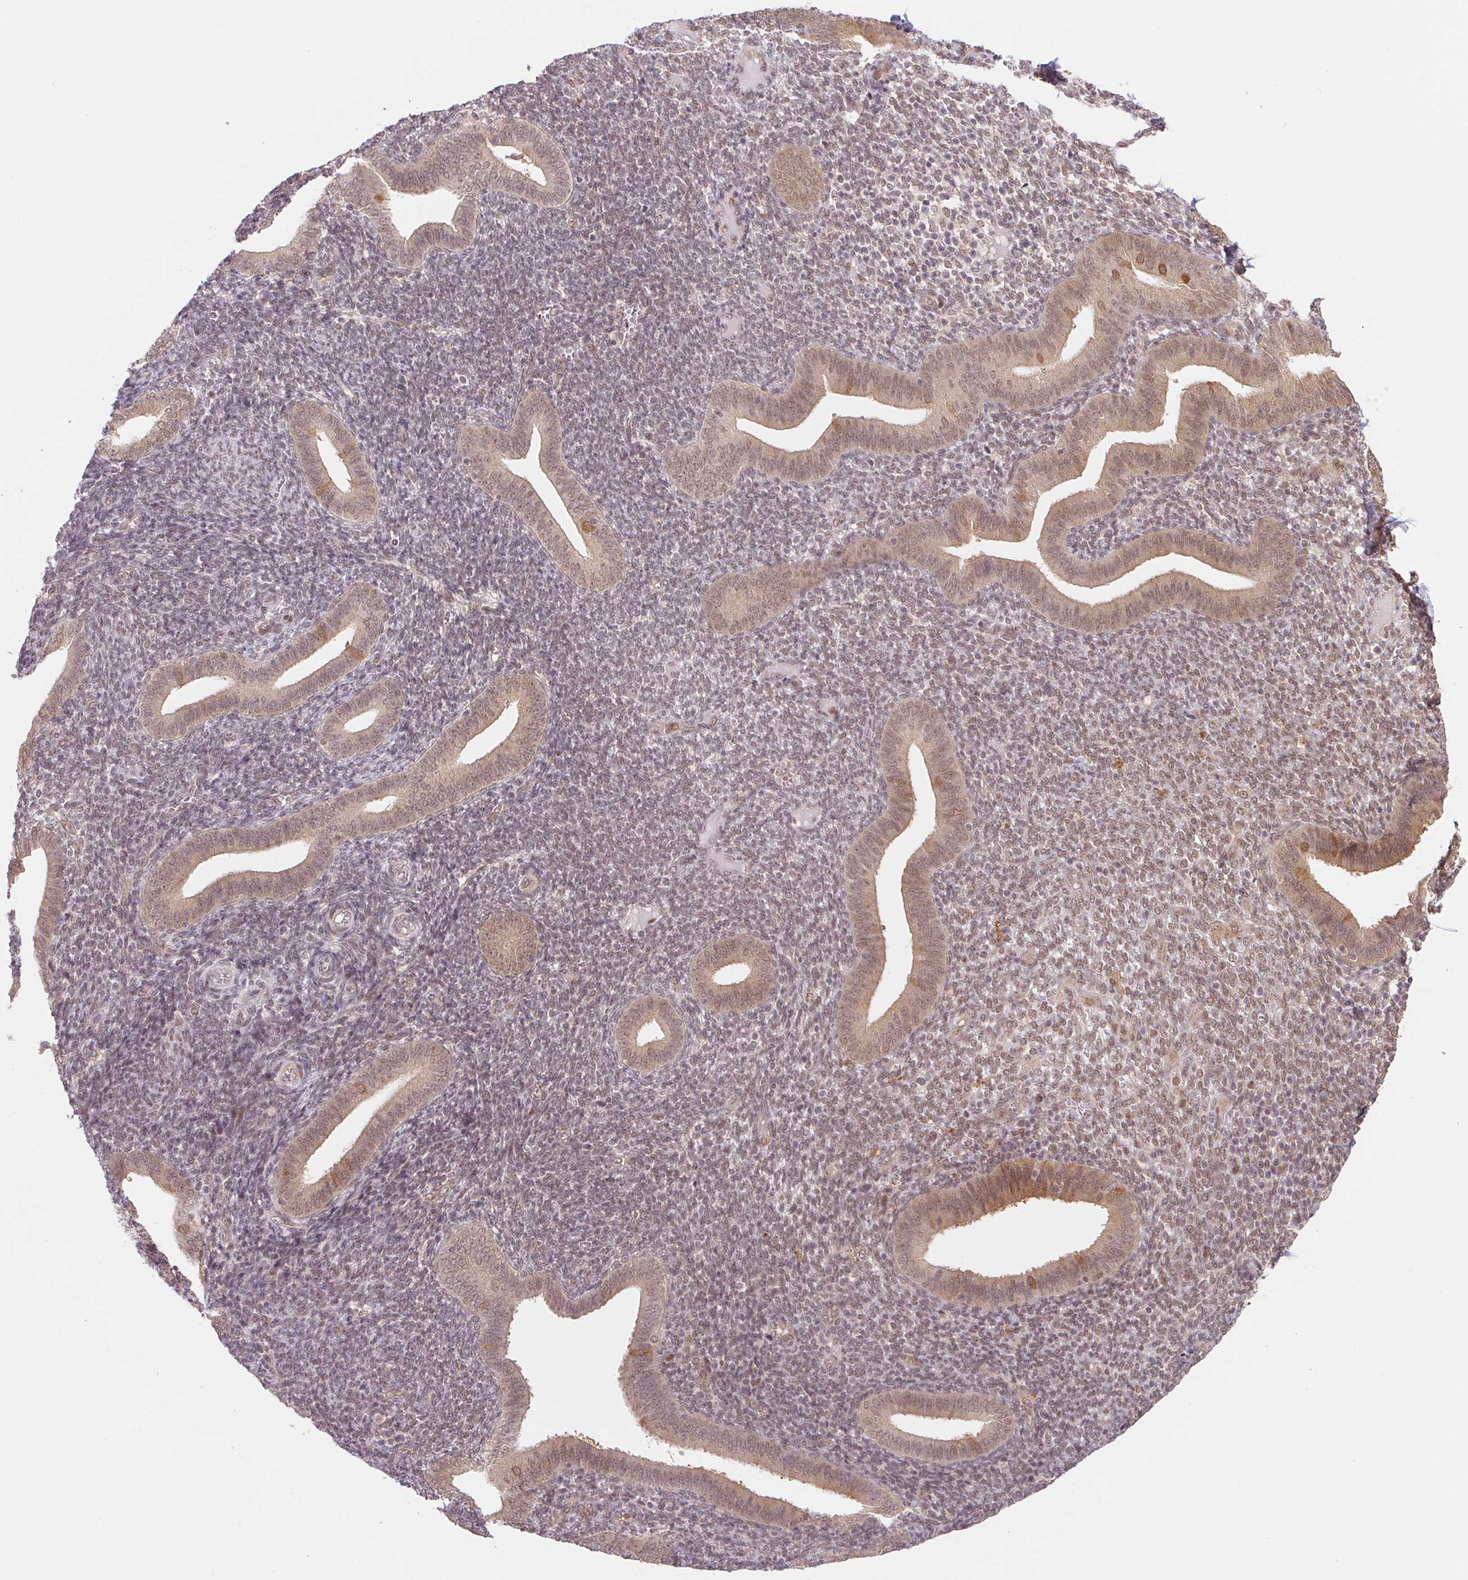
{"staining": {"intensity": "weak", "quantity": "25%-75%", "location": "cytoplasmic/membranous,nuclear"}, "tissue": "endometrium", "cell_type": "Cells in endometrial stroma", "image_type": "normal", "snomed": [{"axis": "morphology", "description": "Normal tissue, NOS"}, {"axis": "topography", "description": "Endometrium"}], "caption": "A high-resolution micrograph shows IHC staining of benign endometrium, which demonstrates weak cytoplasmic/membranous,nuclear staining in approximately 25%-75% of cells in endometrial stroma. The protein is shown in brown color, while the nuclei are stained blue.", "gene": "DNAJB6", "patient": {"sex": "female", "age": 25}}